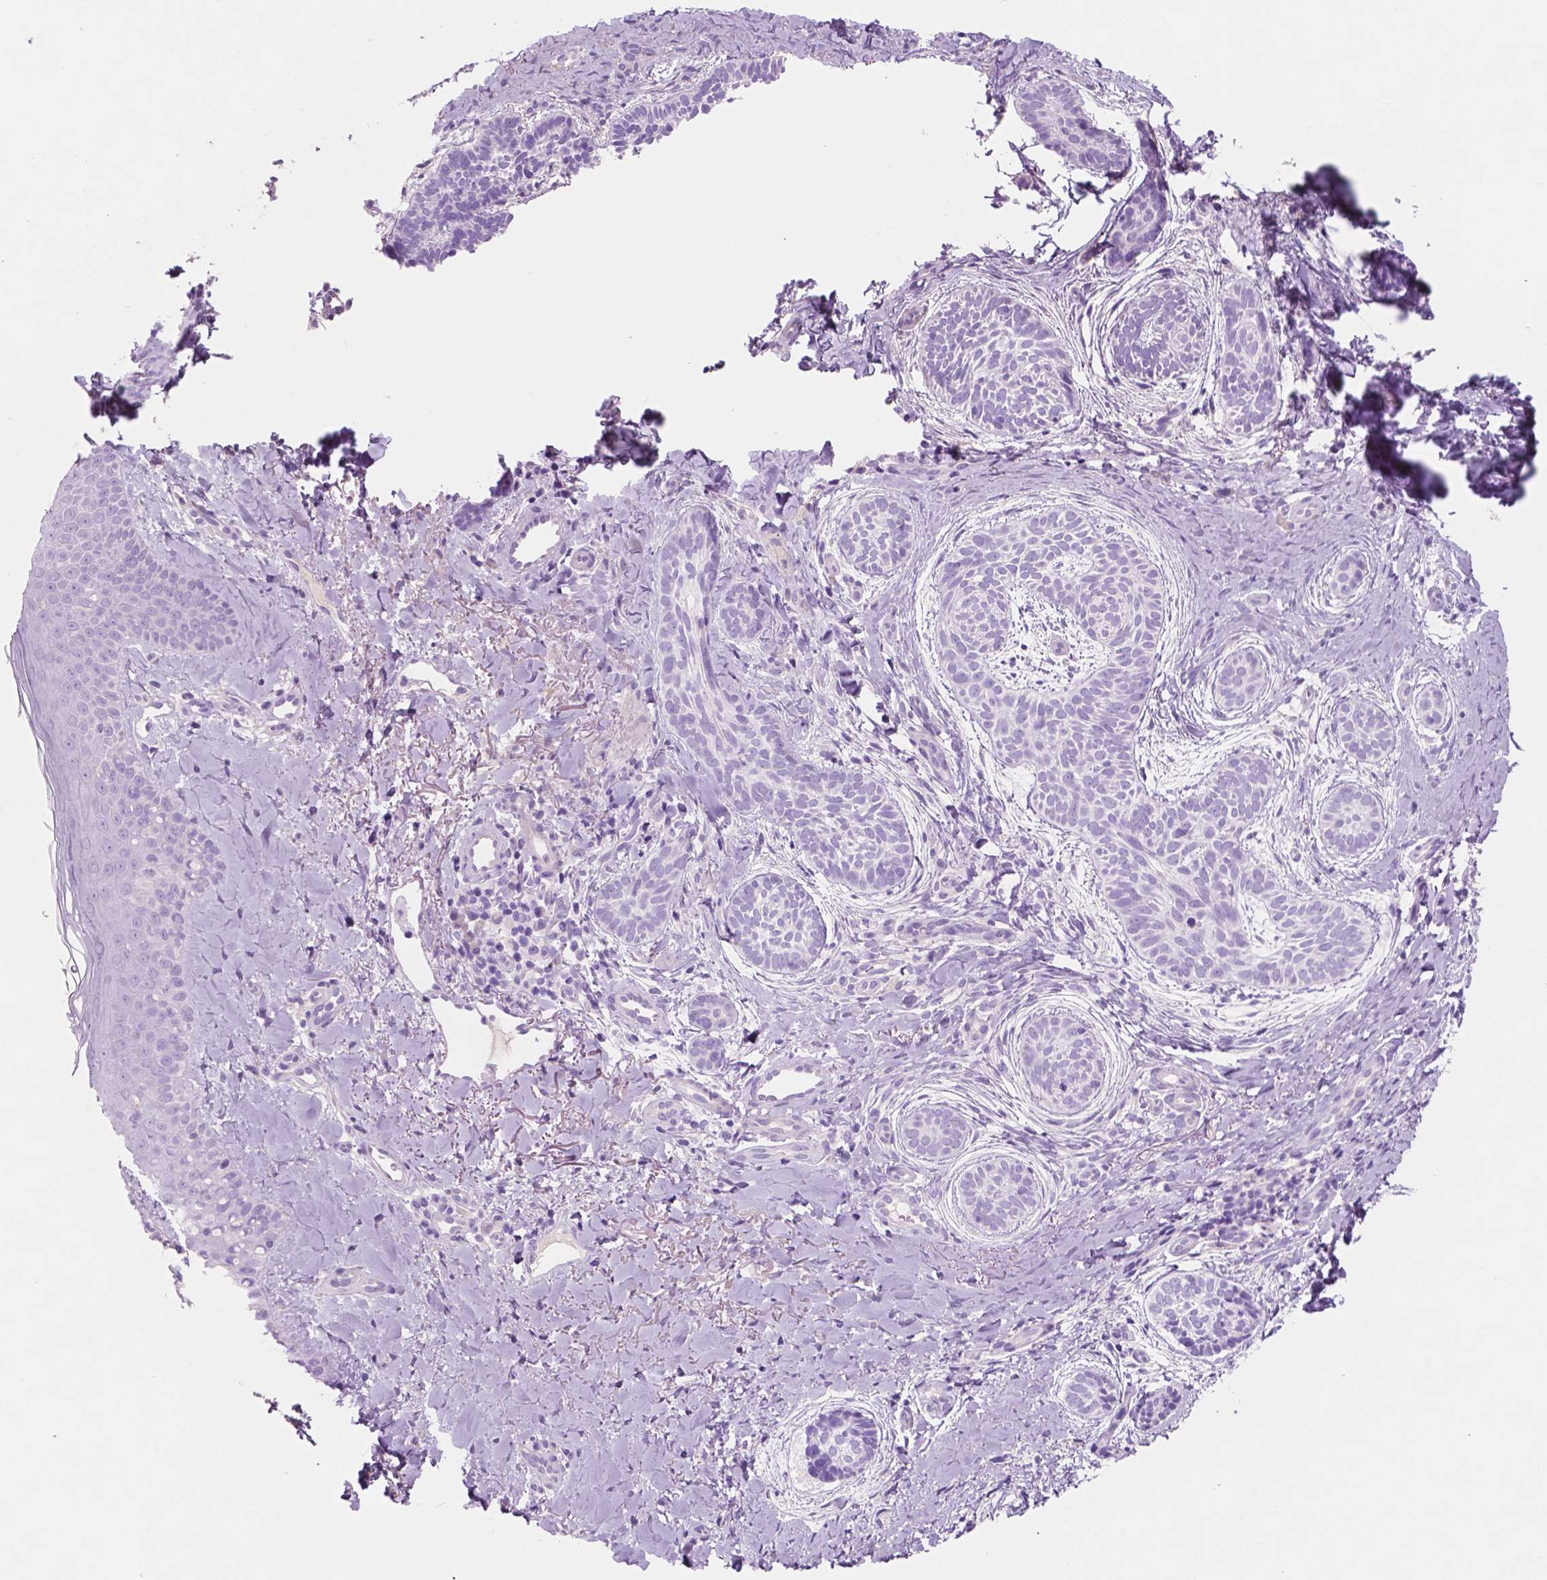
{"staining": {"intensity": "negative", "quantity": "none", "location": "none"}, "tissue": "skin cancer", "cell_type": "Tumor cells", "image_type": "cancer", "snomed": [{"axis": "morphology", "description": "Basal cell carcinoma"}, {"axis": "topography", "description": "Skin"}], "caption": "IHC micrograph of neoplastic tissue: skin cancer stained with DAB (3,3'-diaminobenzidine) displays no significant protein expression in tumor cells. Nuclei are stained in blue.", "gene": "CUZD1", "patient": {"sex": "male", "age": 63}}